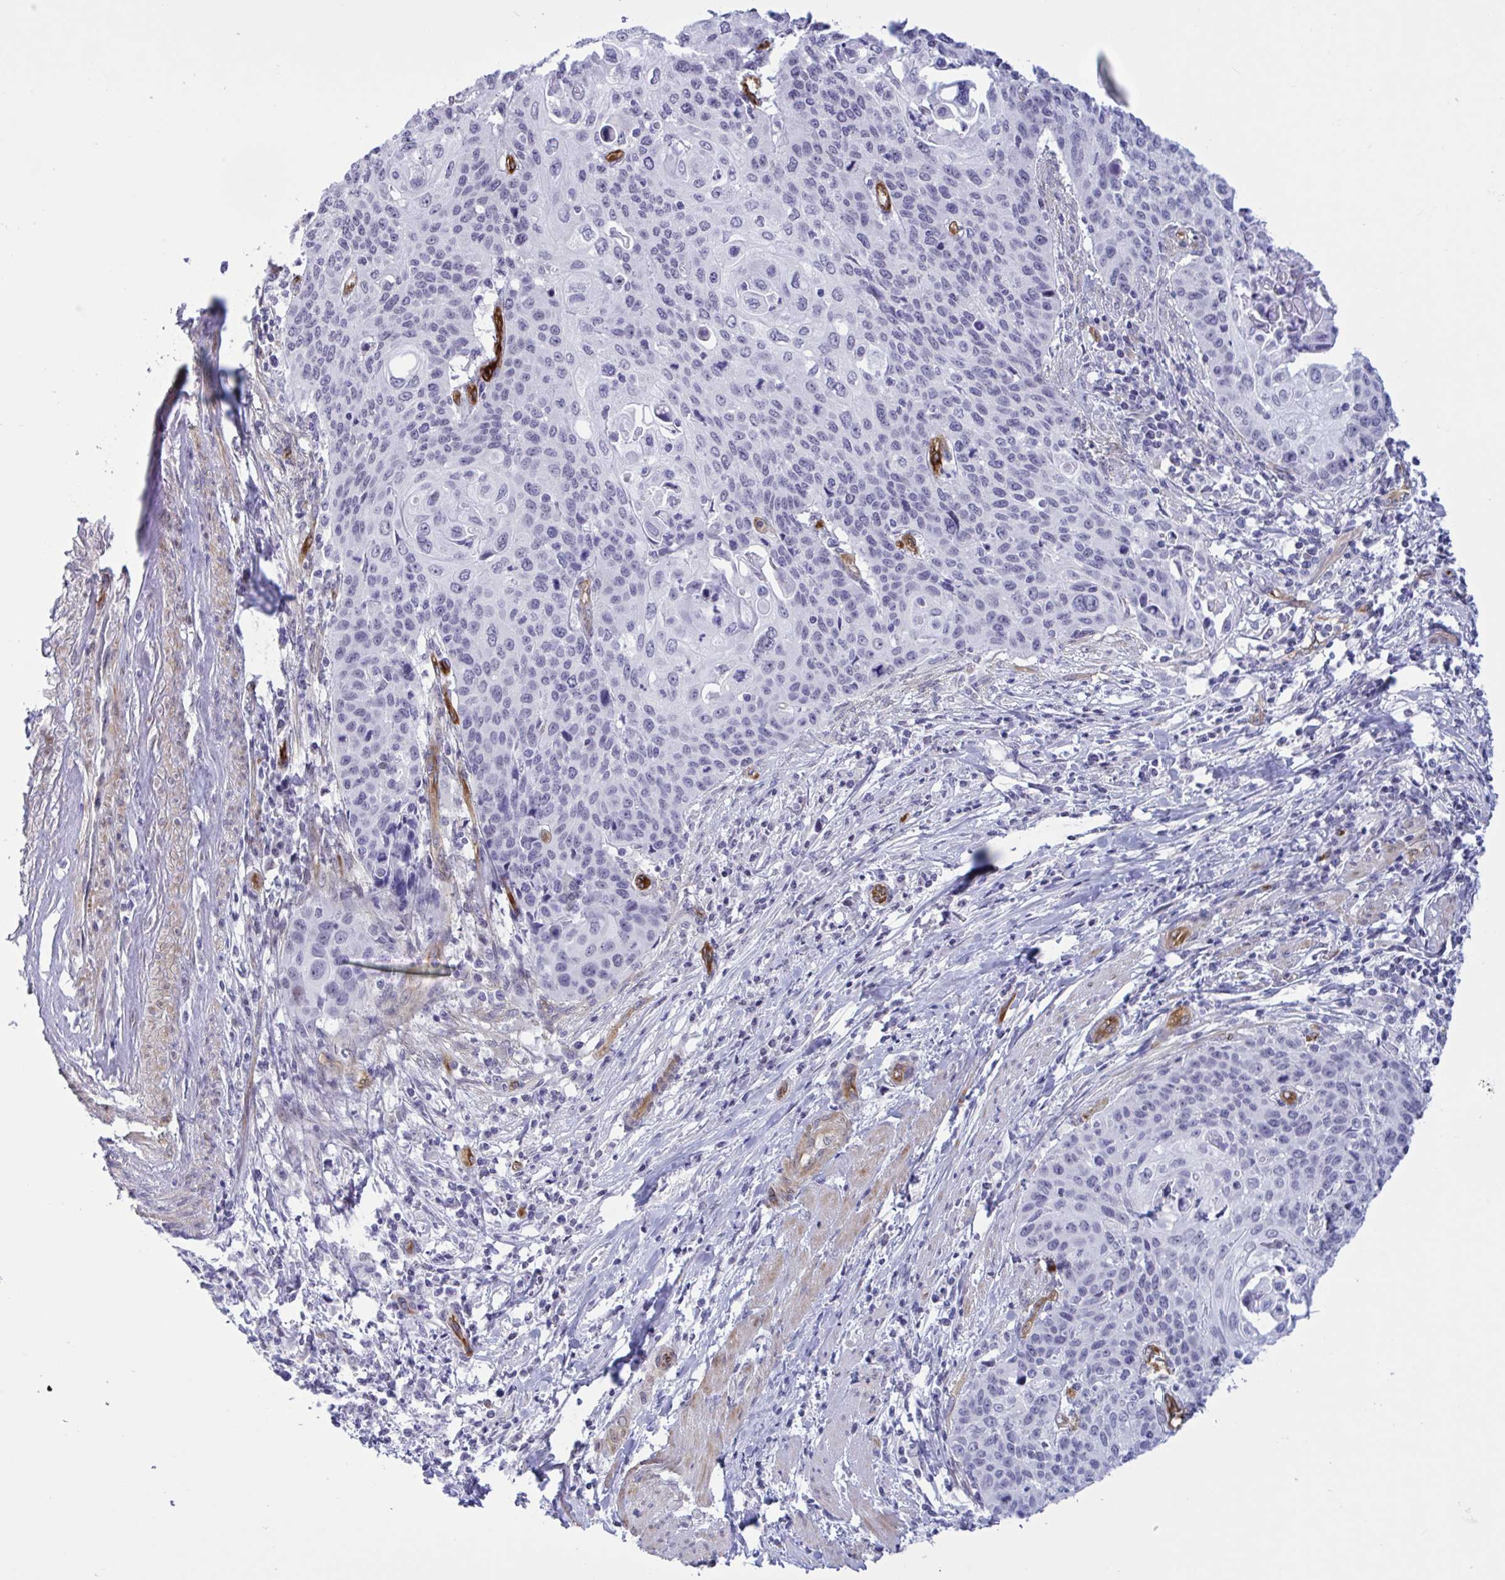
{"staining": {"intensity": "negative", "quantity": "none", "location": "none"}, "tissue": "cervical cancer", "cell_type": "Tumor cells", "image_type": "cancer", "snomed": [{"axis": "morphology", "description": "Squamous cell carcinoma, NOS"}, {"axis": "topography", "description": "Cervix"}], "caption": "High magnification brightfield microscopy of cervical cancer (squamous cell carcinoma) stained with DAB (3,3'-diaminobenzidine) (brown) and counterstained with hematoxylin (blue): tumor cells show no significant expression.", "gene": "EML1", "patient": {"sex": "female", "age": 65}}